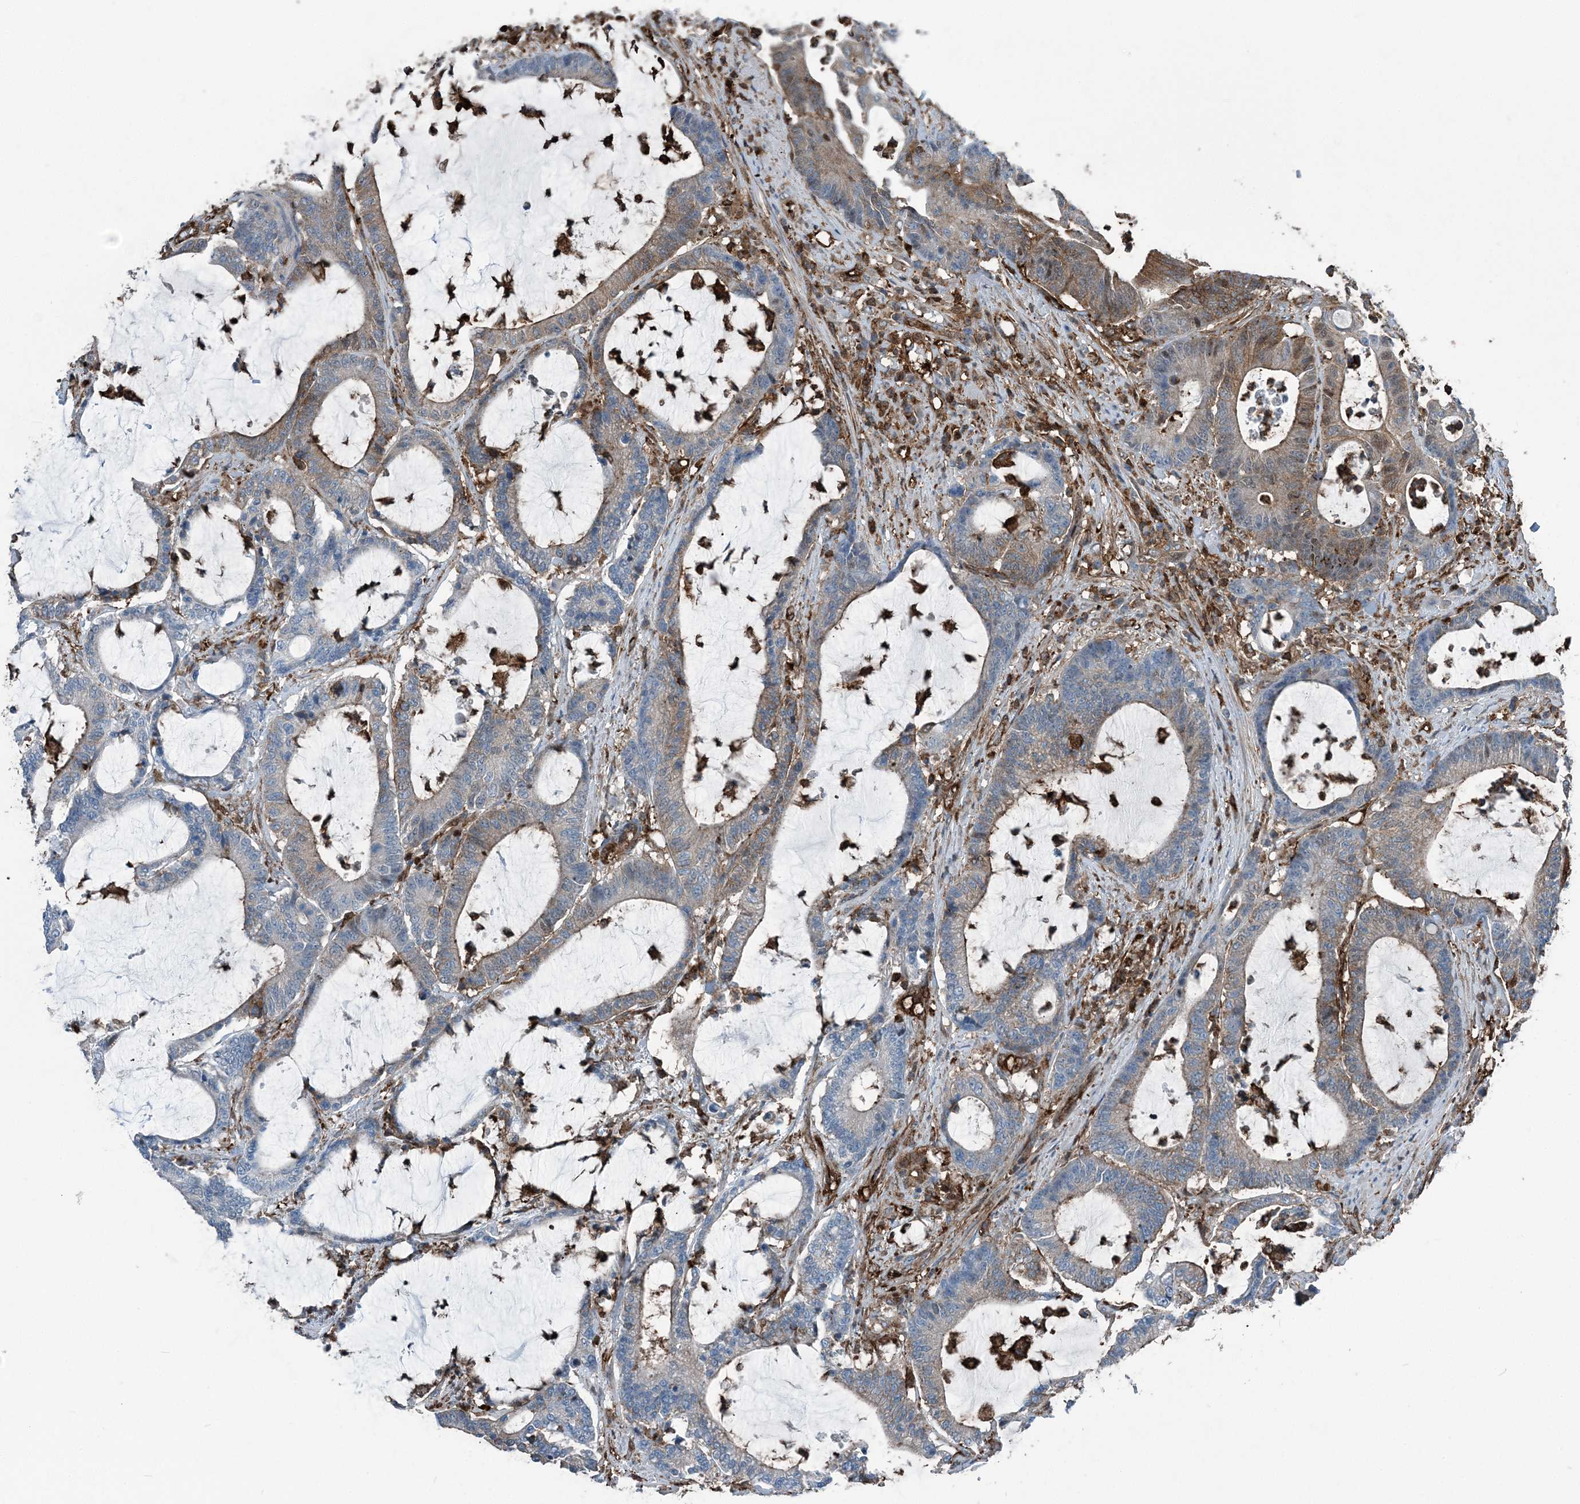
{"staining": {"intensity": "moderate", "quantity": "<25%", "location": "cytoplasmic/membranous"}, "tissue": "colorectal cancer", "cell_type": "Tumor cells", "image_type": "cancer", "snomed": [{"axis": "morphology", "description": "Adenocarcinoma, NOS"}, {"axis": "topography", "description": "Colon"}], "caption": "This micrograph shows immunohistochemistry staining of adenocarcinoma (colorectal), with low moderate cytoplasmic/membranous expression in approximately <25% of tumor cells.", "gene": "CFL1", "patient": {"sex": "female", "age": 84}}